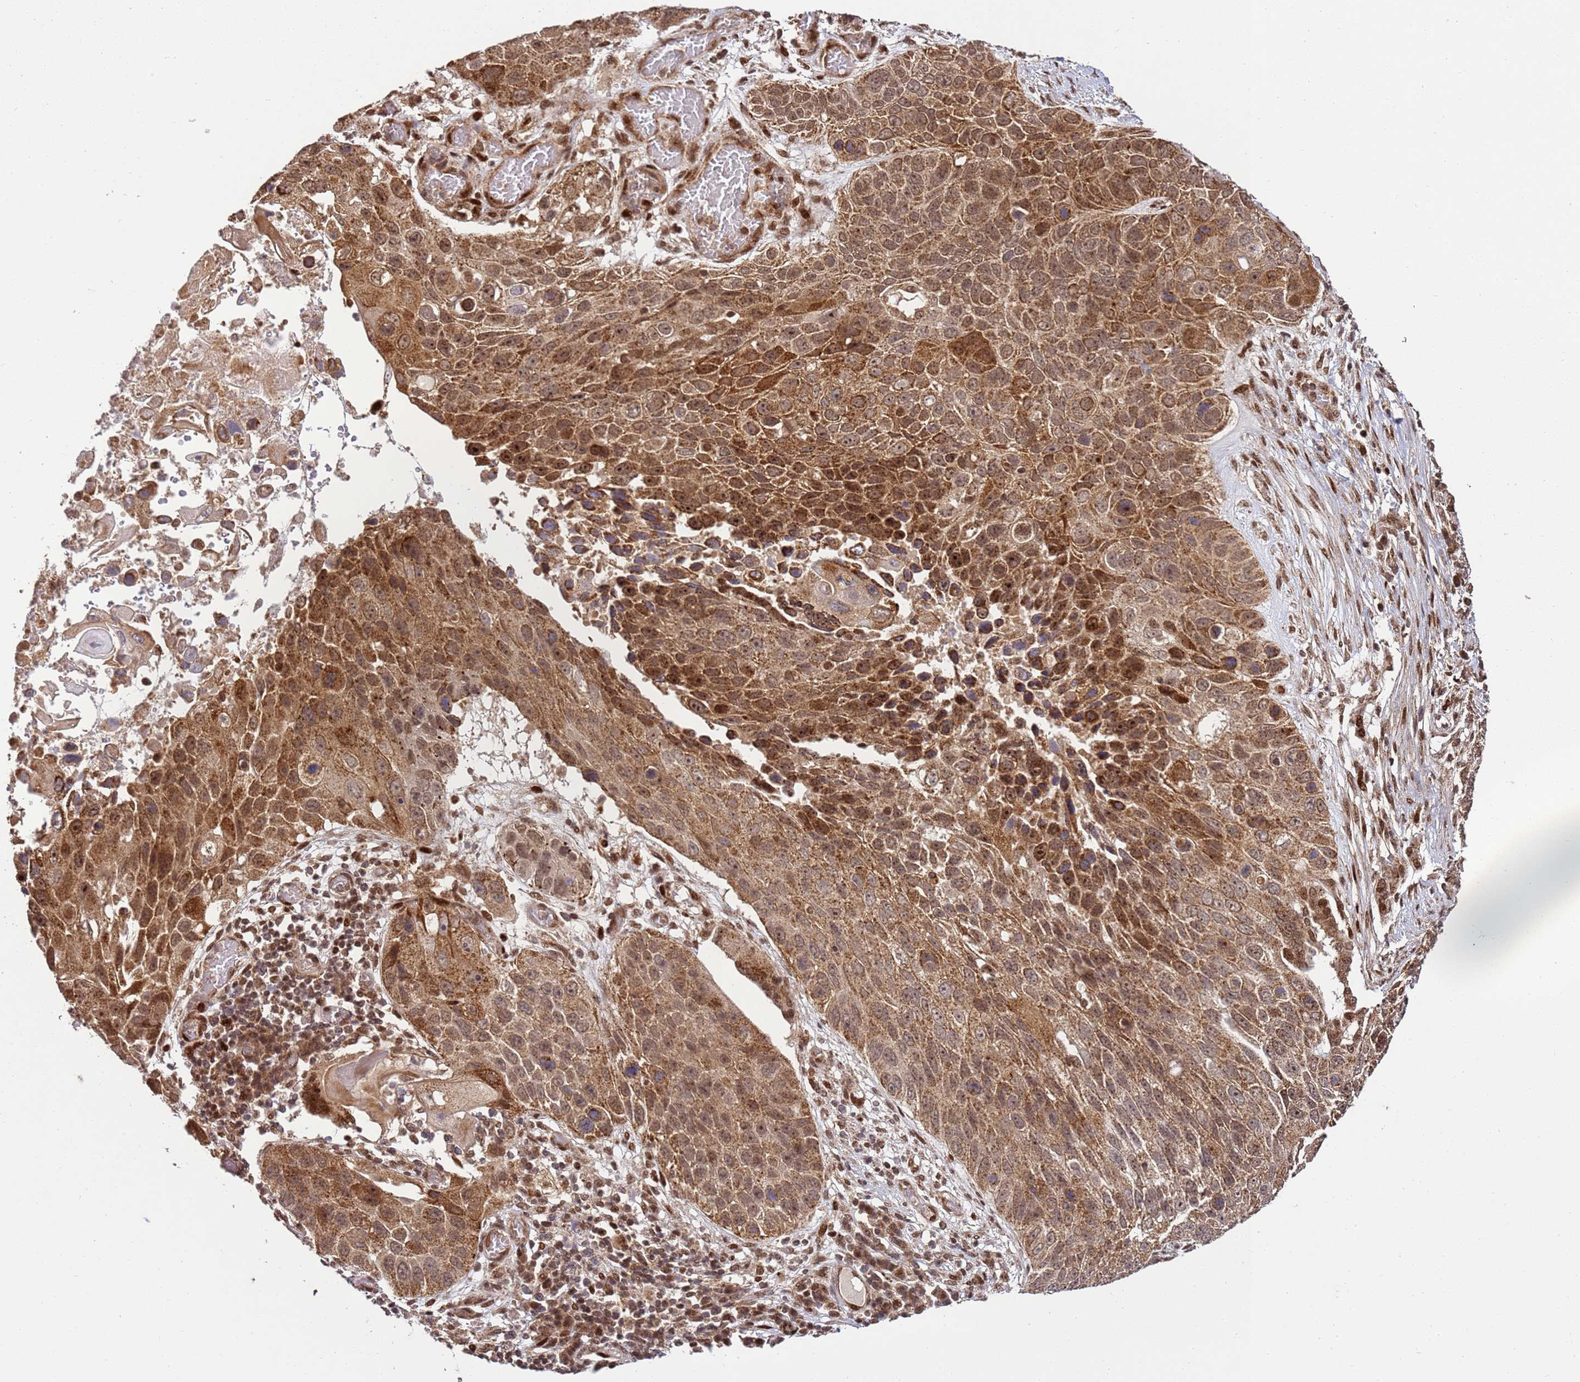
{"staining": {"intensity": "moderate", "quantity": ">75%", "location": "cytoplasmic/membranous,nuclear"}, "tissue": "lung cancer", "cell_type": "Tumor cells", "image_type": "cancer", "snomed": [{"axis": "morphology", "description": "Squamous cell carcinoma, NOS"}, {"axis": "topography", "description": "Lung"}], "caption": "A brown stain labels moderate cytoplasmic/membranous and nuclear expression of a protein in human lung squamous cell carcinoma tumor cells. (DAB IHC, brown staining for protein, blue staining for nuclei).", "gene": "PEX14", "patient": {"sex": "male", "age": 61}}